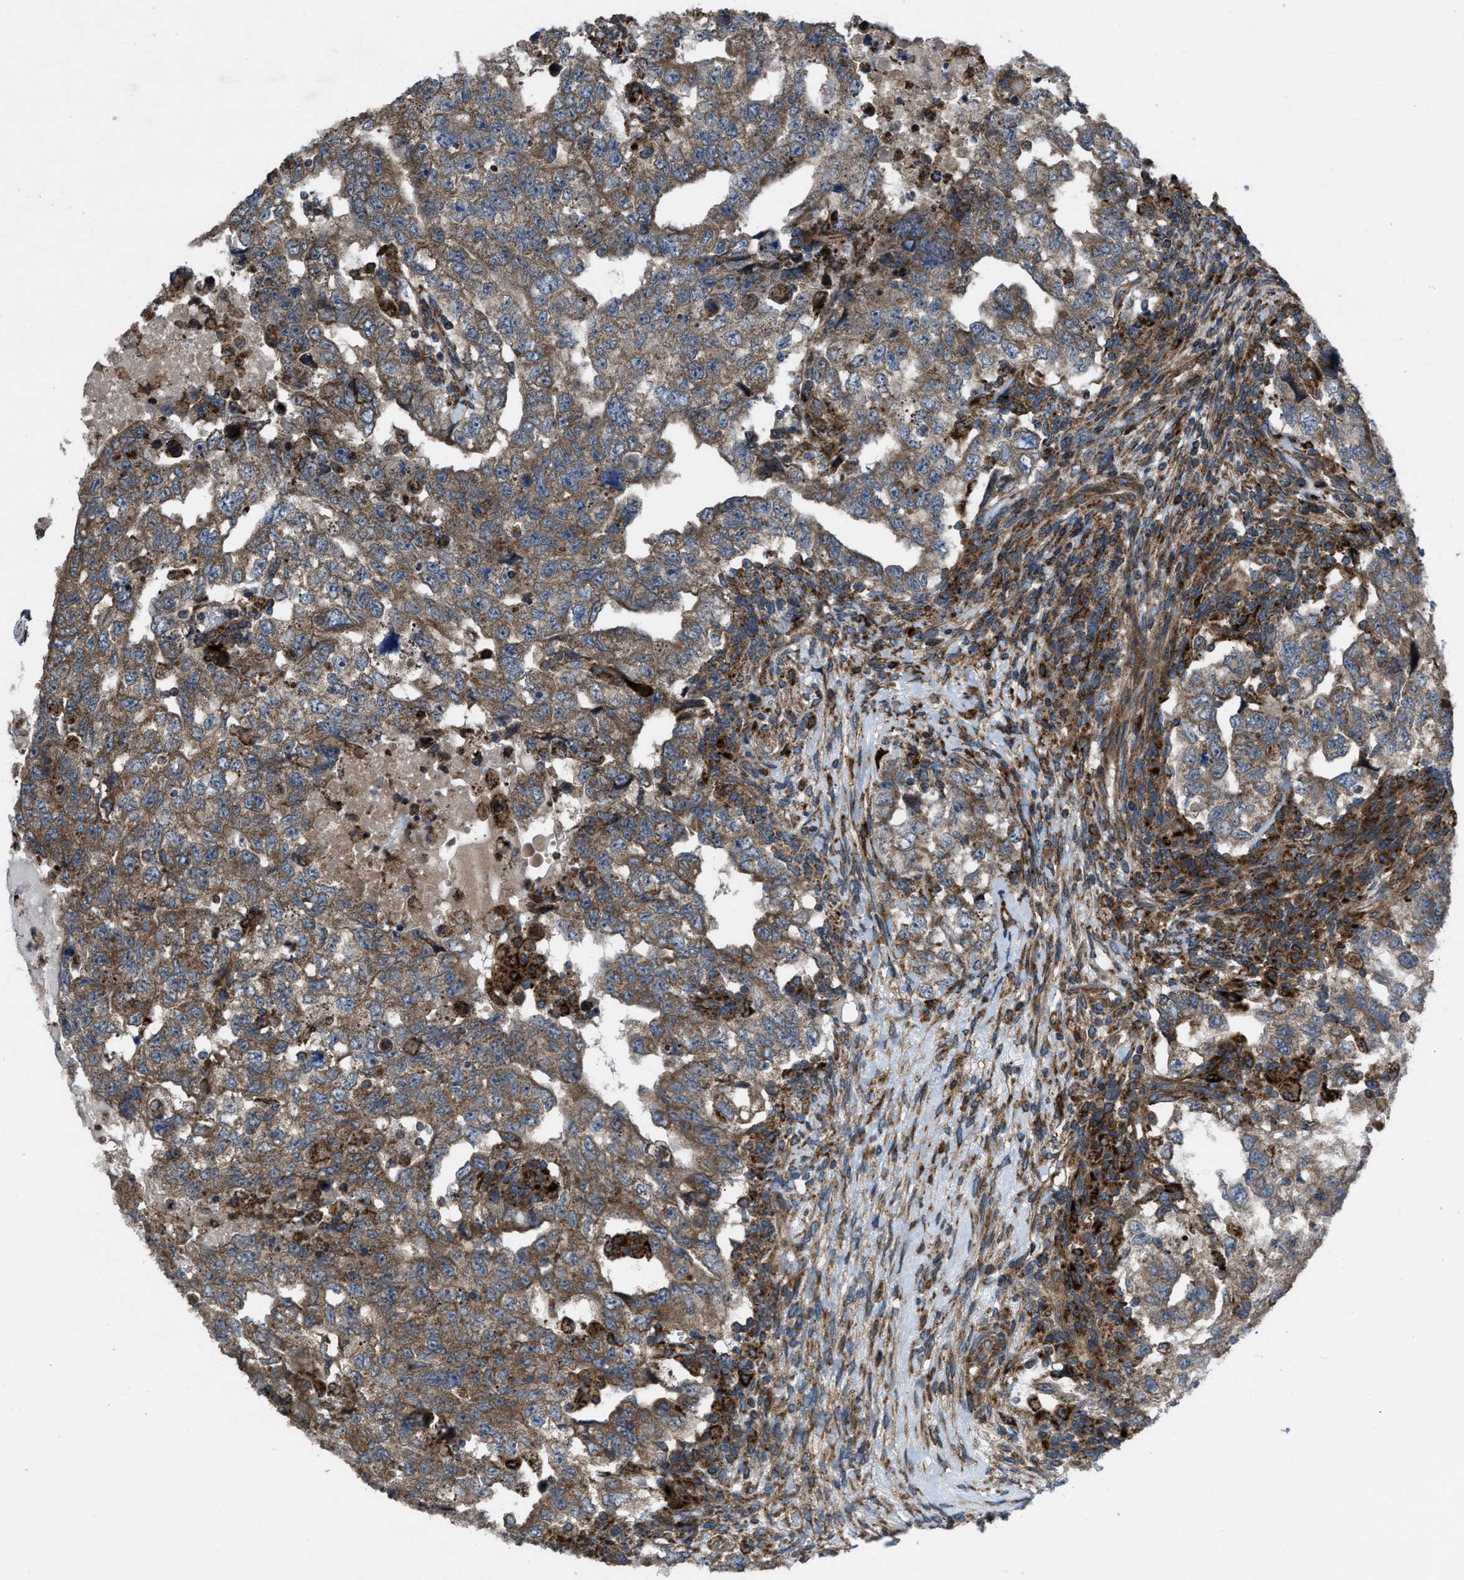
{"staining": {"intensity": "moderate", "quantity": ">75%", "location": "cytoplasmic/membranous"}, "tissue": "testis cancer", "cell_type": "Tumor cells", "image_type": "cancer", "snomed": [{"axis": "morphology", "description": "Carcinoma, Embryonal, NOS"}, {"axis": "topography", "description": "Testis"}], "caption": "Brown immunohistochemical staining in human testis cancer (embryonal carcinoma) reveals moderate cytoplasmic/membranous positivity in approximately >75% of tumor cells. (DAB (3,3'-diaminobenzidine) IHC, brown staining for protein, blue staining for nuclei).", "gene": "PER3", "patient": {"sex": "male", "age": 36}}